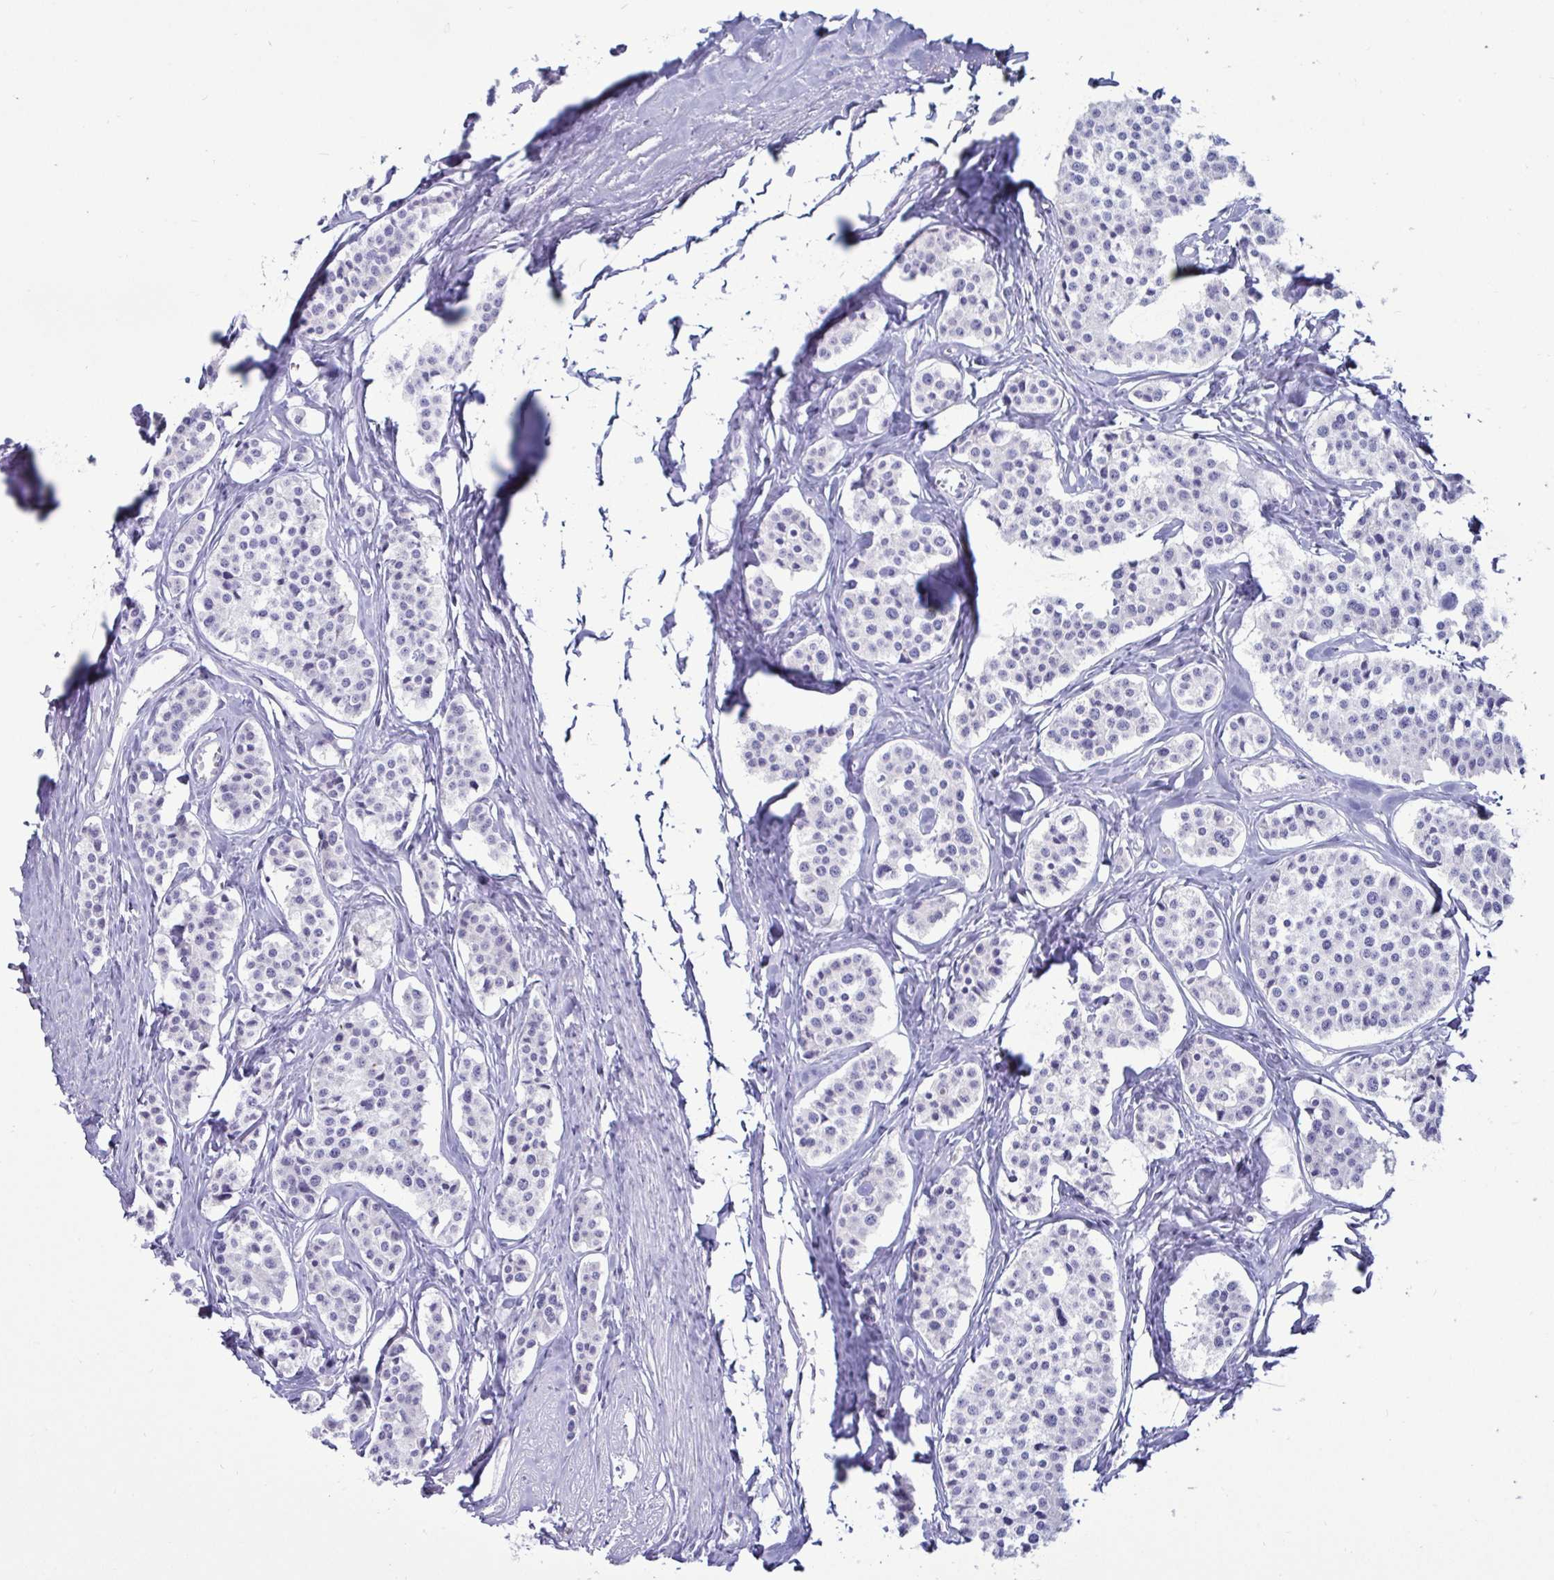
{"staining": {"intensity": "negative", "quantity": "none", "location": "none"}, "tissue": "carcinoid", "cell_type": "Tumor cells", "image_type": "cancer", "snomed": [{"axis": "morphology", "description": "Carcinoid, malignant, NOS"}, {"axis": "topography", "description": "Small intestine"}], "caption": "Micrograph shows no significant protein expression in tumor cells of malignant carcinoid. (DAB immunohistochemistry visualized using brightfield microscopy, high magnification).", "gene": "TFPI2", "patient": {"sex": "male", "age": 60}}